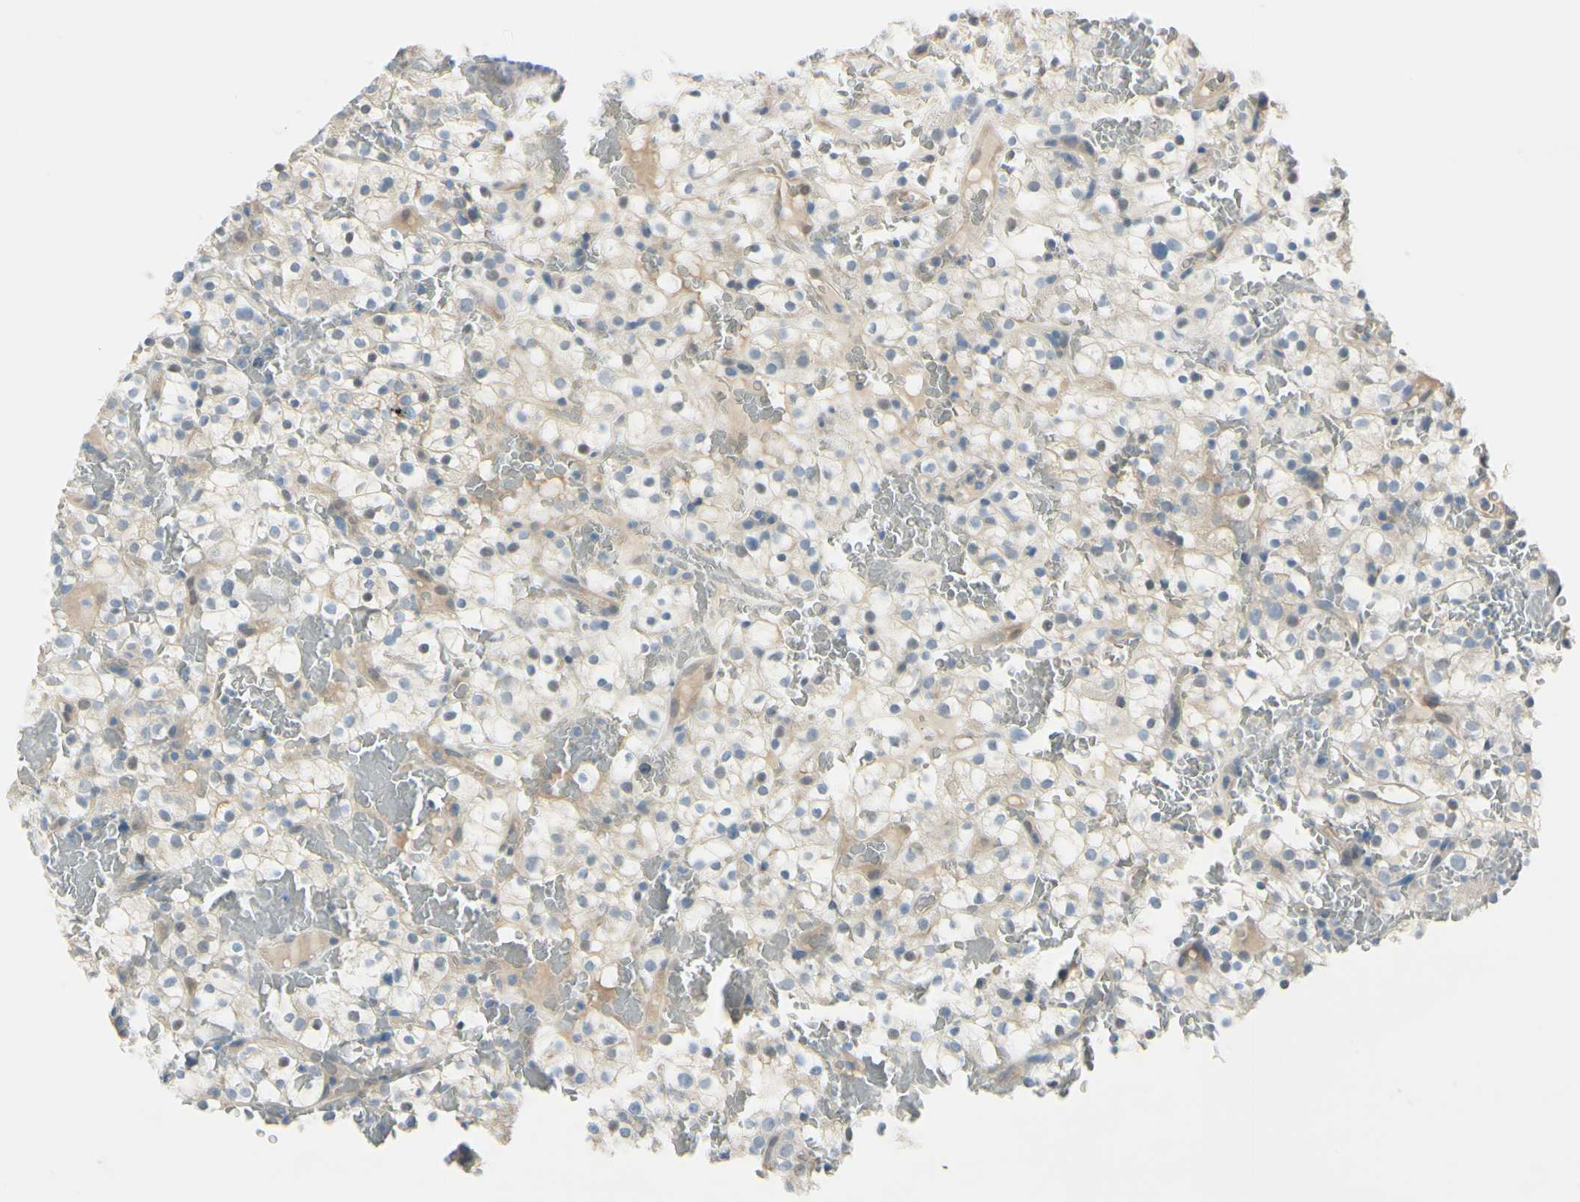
{"staining": {"intensity": "weak", "quantity": "<25%", "location": "cytoplasmic/membranous"}, "tissue": "renal cancer", "cell_type": "Tumor cells", "image_type": "cancer", "snomed": [{"axis": "morphology", "description": "Normal tissue, NOS"}, {"axis": "morphology", "description": "Adenocarcinoma, NOS"}, {"axis": "topography", "description": "Kidney"}], "caption": "This is a photomicrograph of immunohistochemistry (IHC) staining of renal adenocarcinoma, which shows no staining in tumor cells.", "gene": "ASB9", "patient": {"sex": "female", "age": 72}}